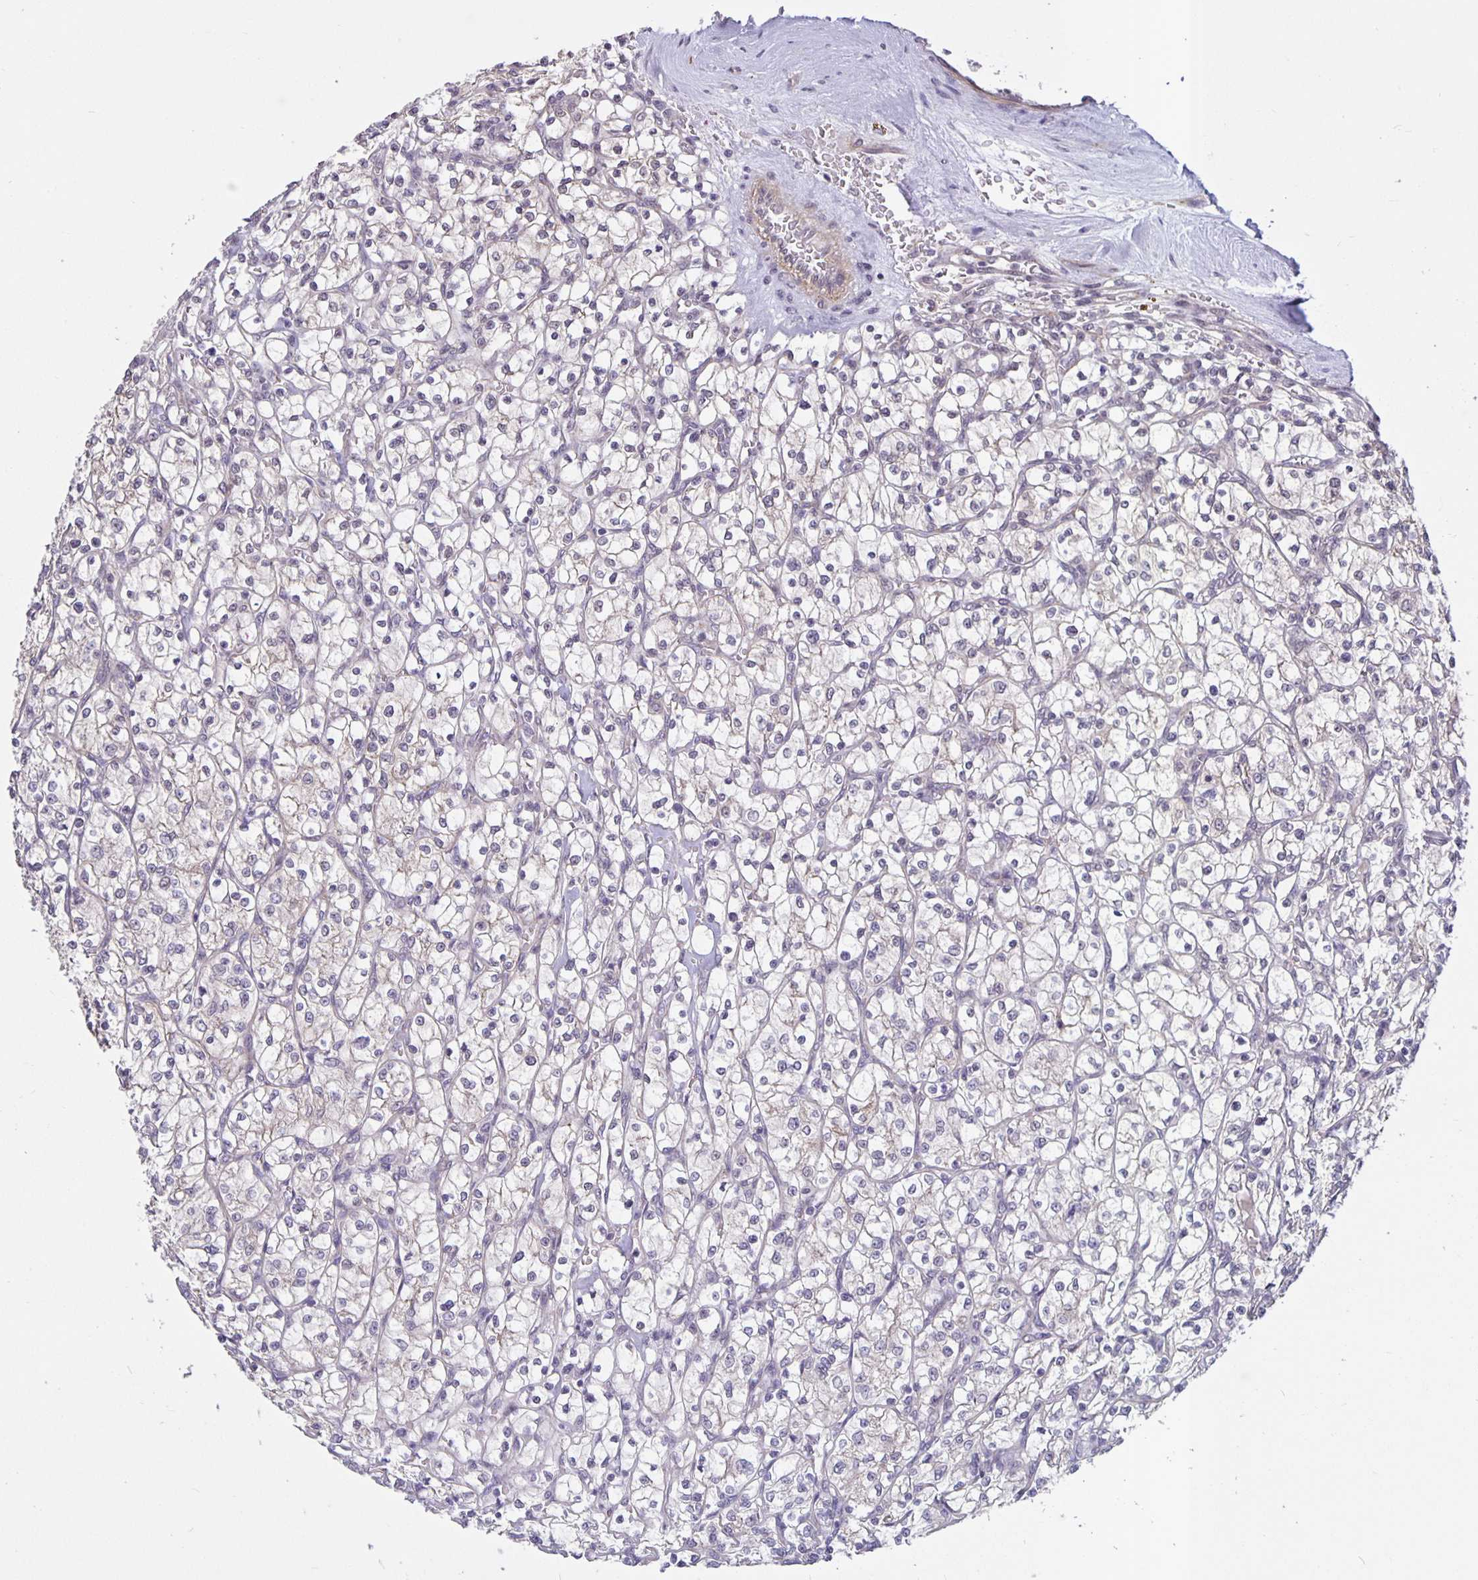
{"staining": {"intensity": "negative", "quantity": "none", "location": "none"}, "tissue": "renal cancer", "cell_type": "Tumor cells", "image_type": "cancer", "snomed": [{"axis": "morphology", "description": "Adenocarcinoma, NOS"}, {"axis": "topography", "description": "Kidney"}], "caption": "DAB immunohistochemical staining of renal adenocarcinoma shows no significant expression in tumor cells.", "gene": "ARVCF", "patient": {"sex": "female", "age": 64}}